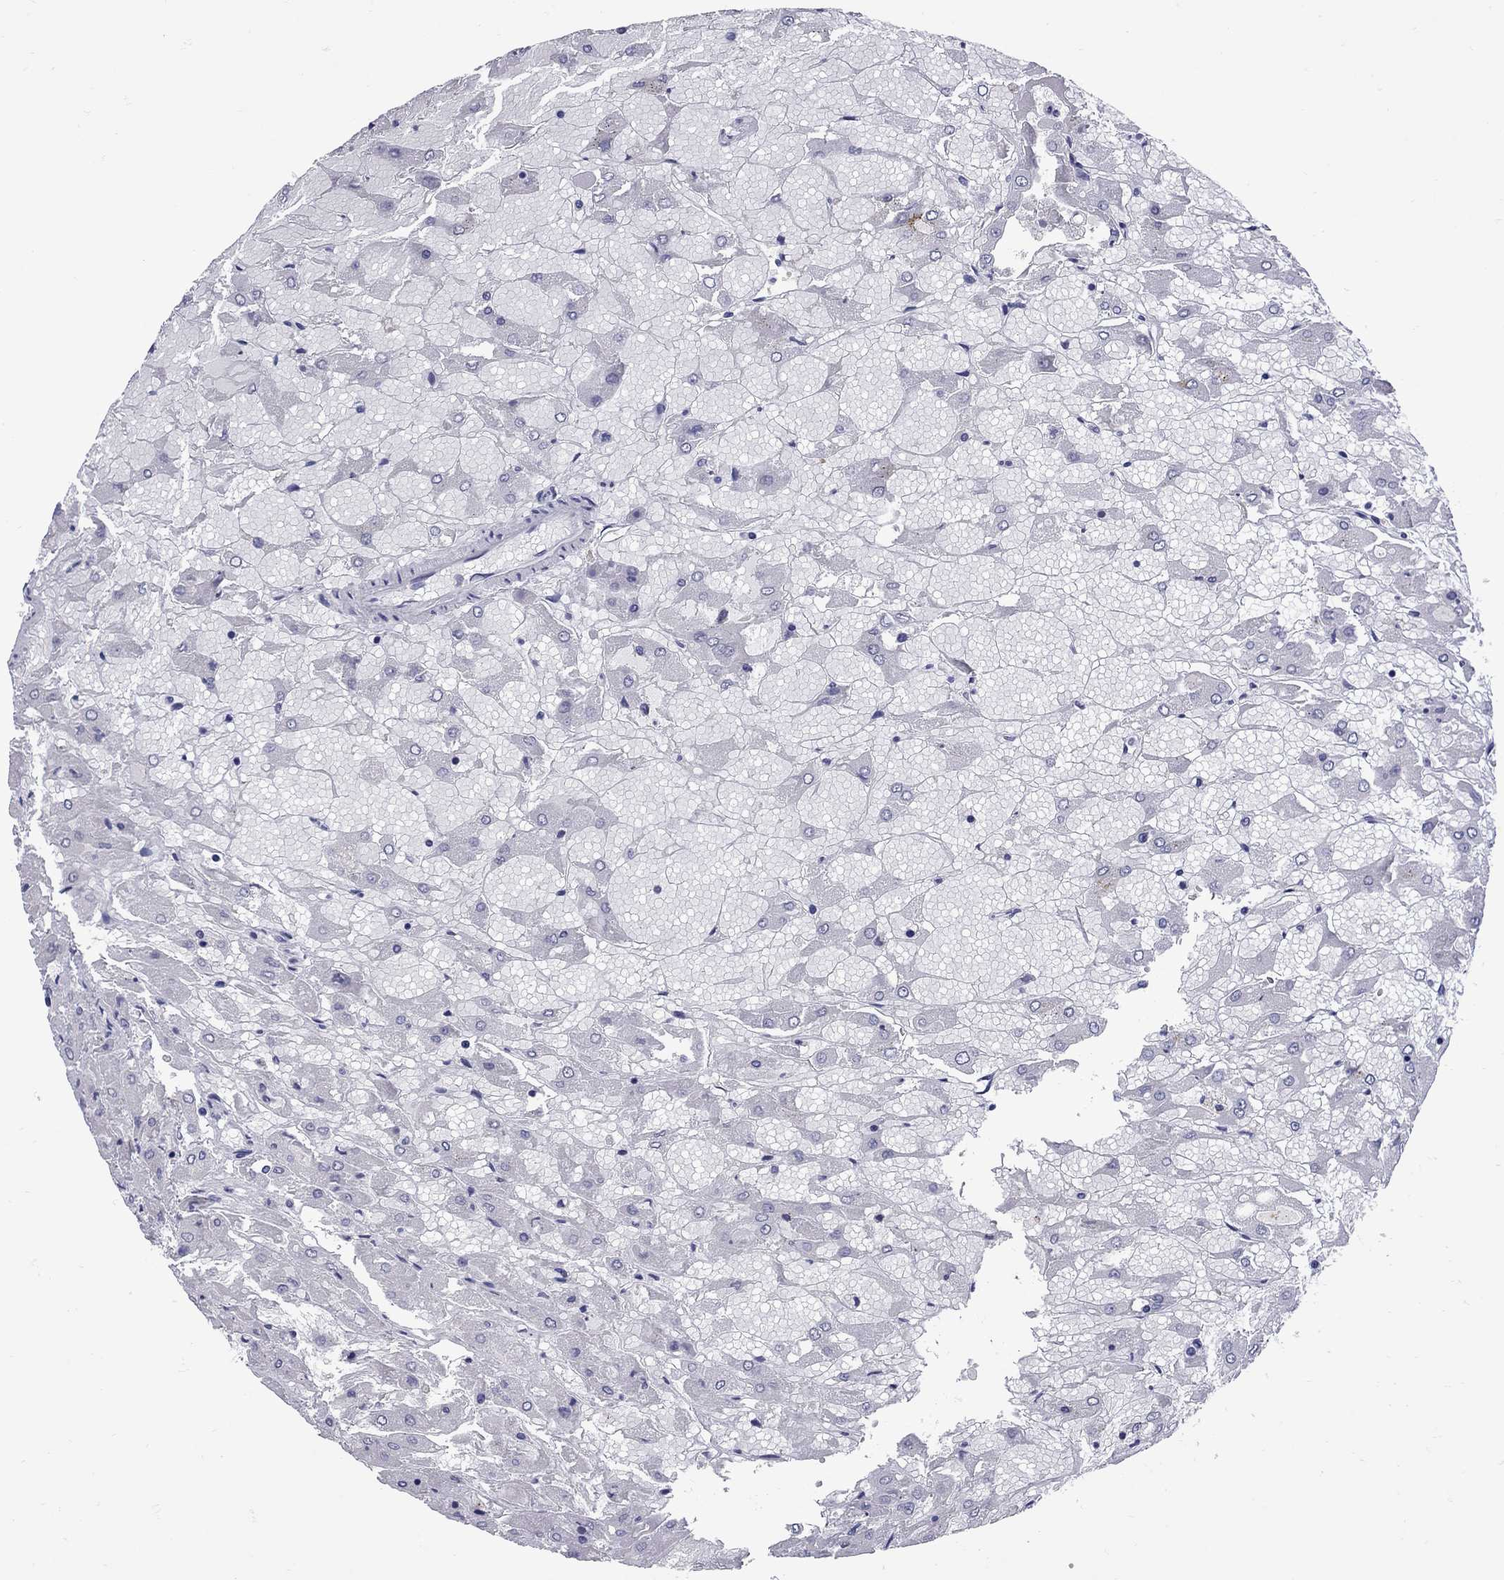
{"staining": {"intensity": "negative", "quantity": "none", "location": "none"}, "tissue": "renal cancer", "cell_type": "Tumor cells", "image_type": "cancer", "snomed": [{"axis": "morphology", "description": "Adenocarcinoma, NOS"}, {"axis": "topography", "description": "Kidney"}], "caption": "This is an immunohistochemistry (IHC) micrograph of human renal adenocarcinoma. There is no expression in tumor cells.", "gene": "EPPIN", "patient": {"sex": "male", "age": 72}}